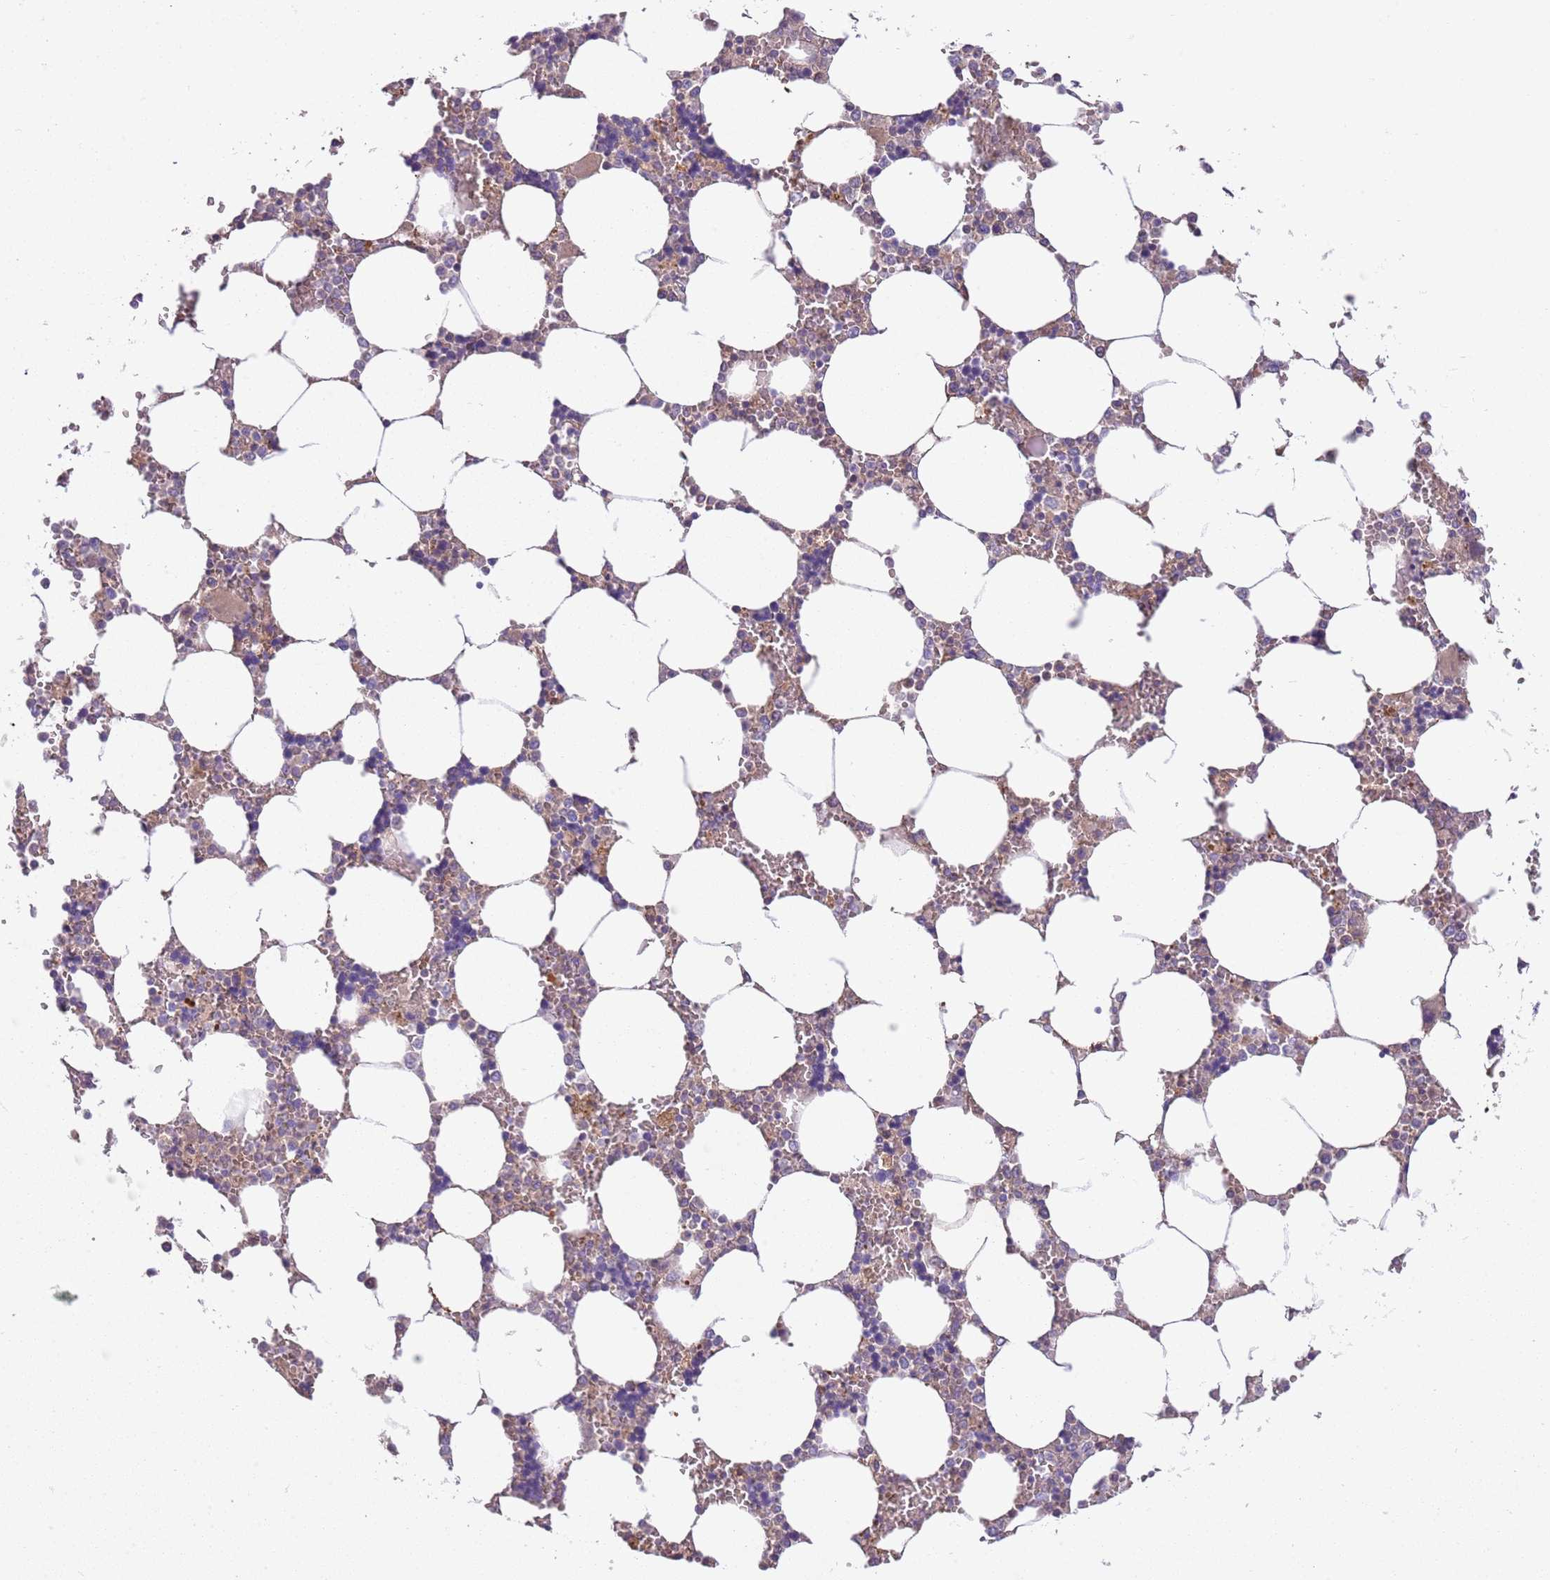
{"staining": {"intensity": "weak", "quantity": "<25%", "location": "cytoplasmic/membranous"}, "tissue": "bone marrow", "cell_type": "Hematopoietic cells", "image_type": "normal", "snomed": [{"axis": "morphology", "description": "Normal tissue, NOS"}, {"axis": "topography", "description": "Bone marrow"}], "caption": "Unremarkable bone marrow was stained to show a protein in brown. There is no significant staining in hematopoietic cells. The staining was performed using DAB to visualize the protein expression in brown, while the nuclei were stained in blue with hematoxylin (Magnification: 20x).", "gene": "HES3", "patient": {"sex": "male", "age": 64}}